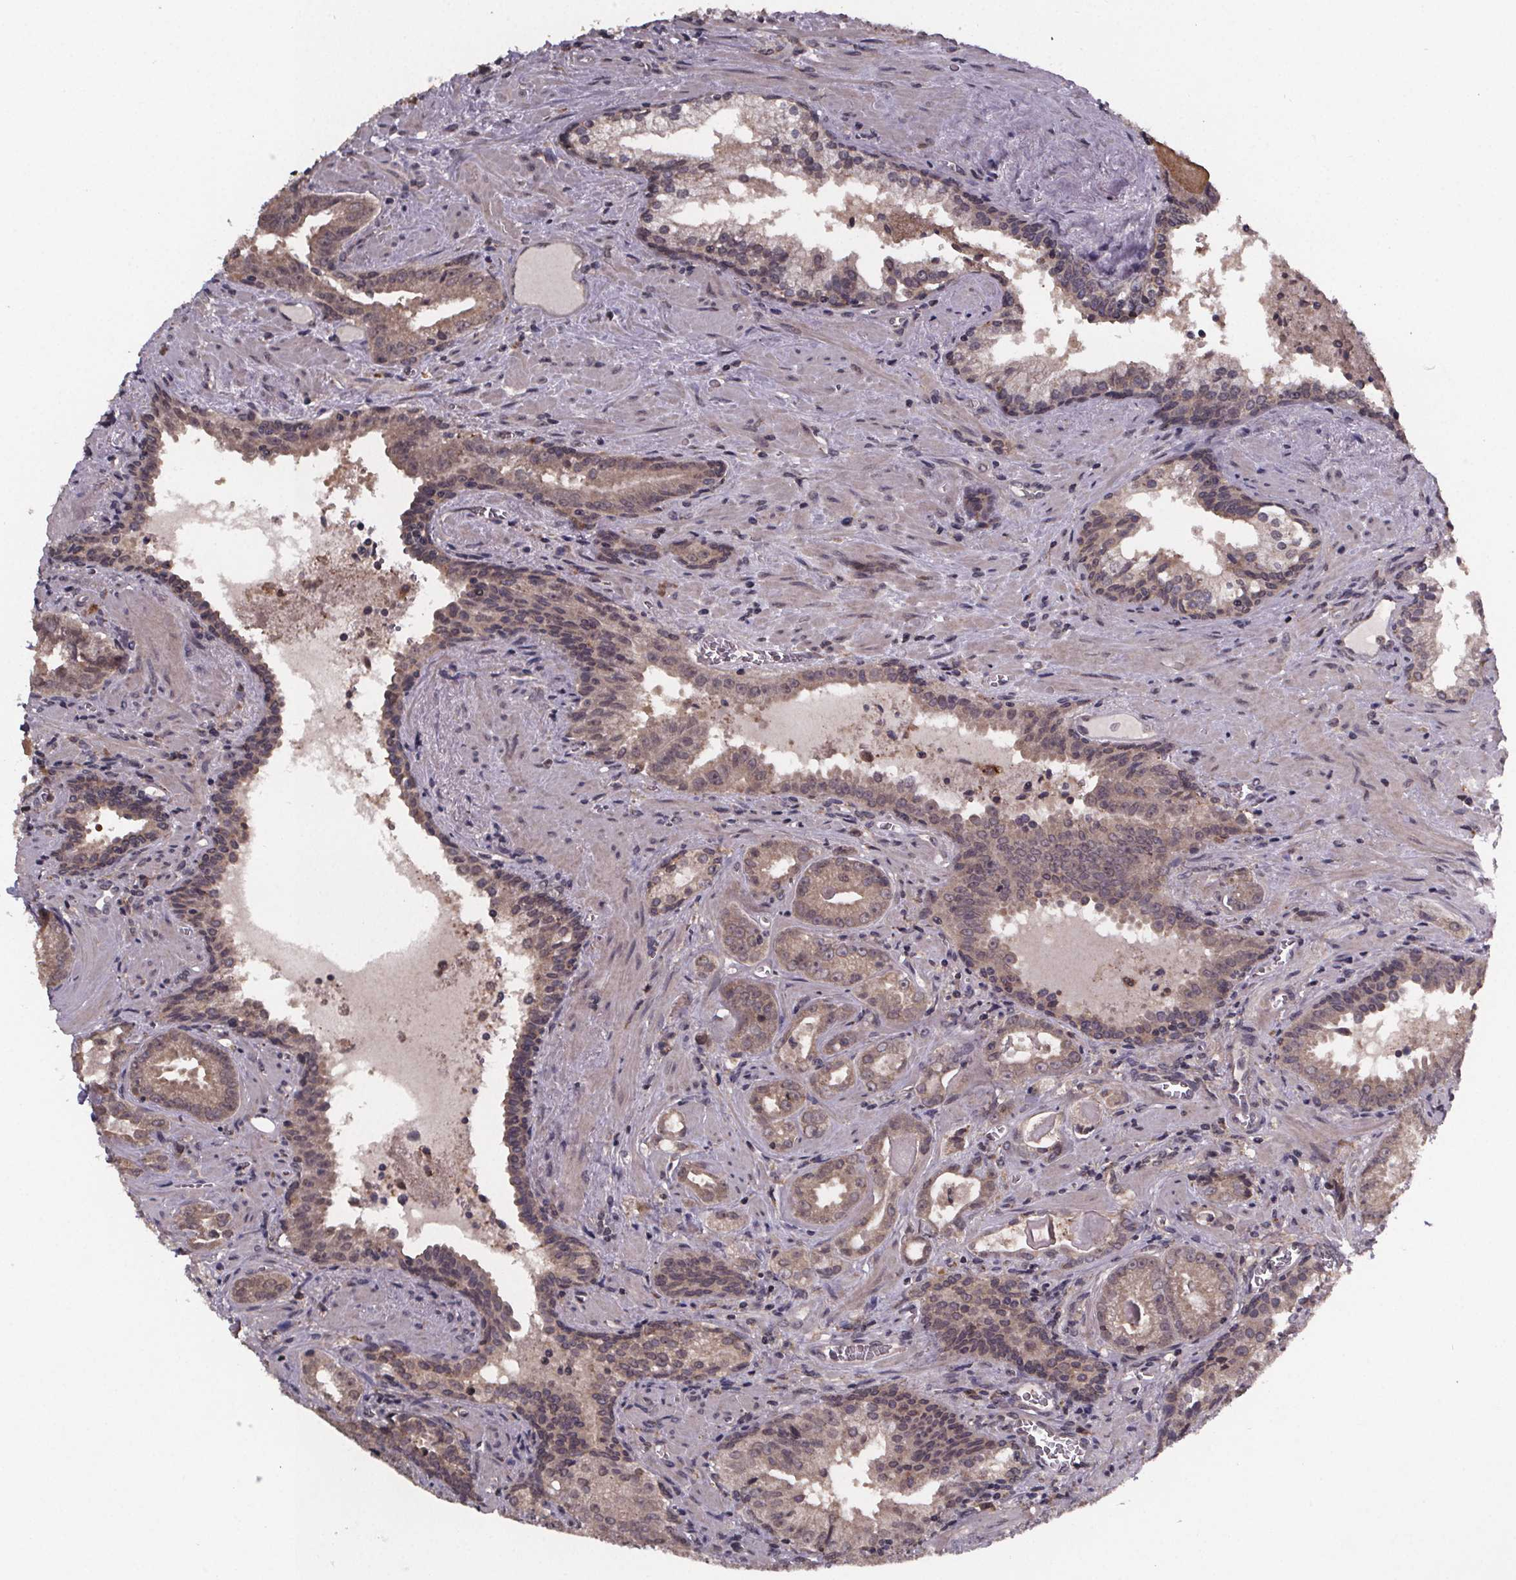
{"staining": {"intensity": "weak", "quantity": ">75%", "location": "cytoplasmic/membranous"}, "tissue": "prostate cancer", "cell_type": "Tumor cells", "image_type": "cancer", "snomed": [{"axis": "morphology", "description": "Adenocarcinoma, High grade"}, {"axis": "topography", "description": "Prostate"}], "caption": "DAB immunohistochemical staining of human prostate high-grade adenocarcinoma demonstrates weak cytoplasmic/membranous protein positivity in approximately >75% of tumor cells.", "gene": "SAT1", "patient": {"sex": "male", "age": 68}}